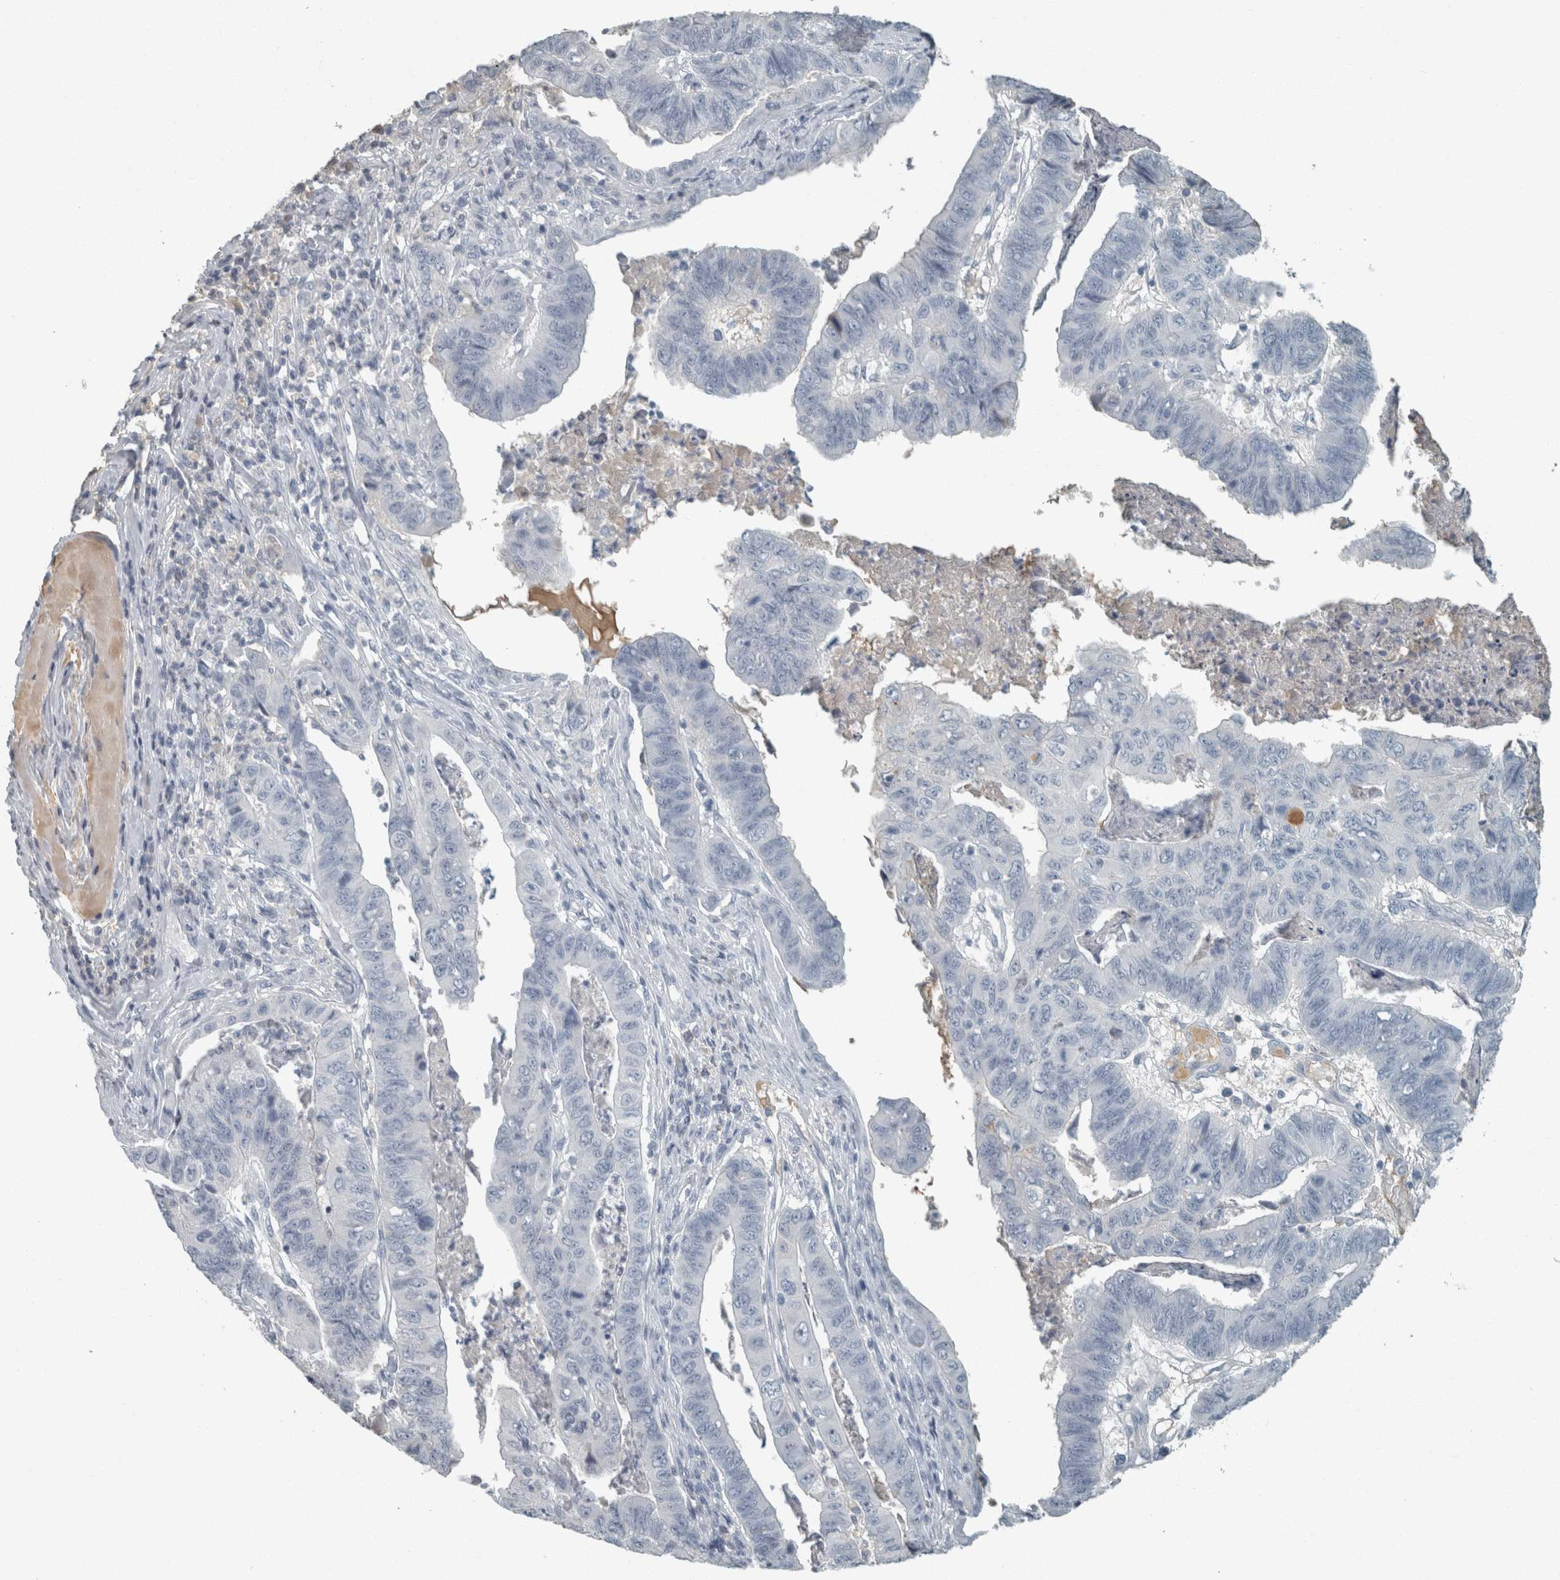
{"staining": {"intensity": "negative", "quantity": "none", "location": "none"}, "tissue": "stomach cancer", "cell_type": "Tumor cells", "image_type": "cancer", "snomed": [{"axis": "morphology", "description": "Adenocarcinoma, NOS"}, {"axis": "topography", "description": "Stomach, lower"}], "caption": "Tumor cells are negative for protein expression in human stomach cancer.", "gene": "CHL1", "patient": {"sex": "male", "age": 77}}